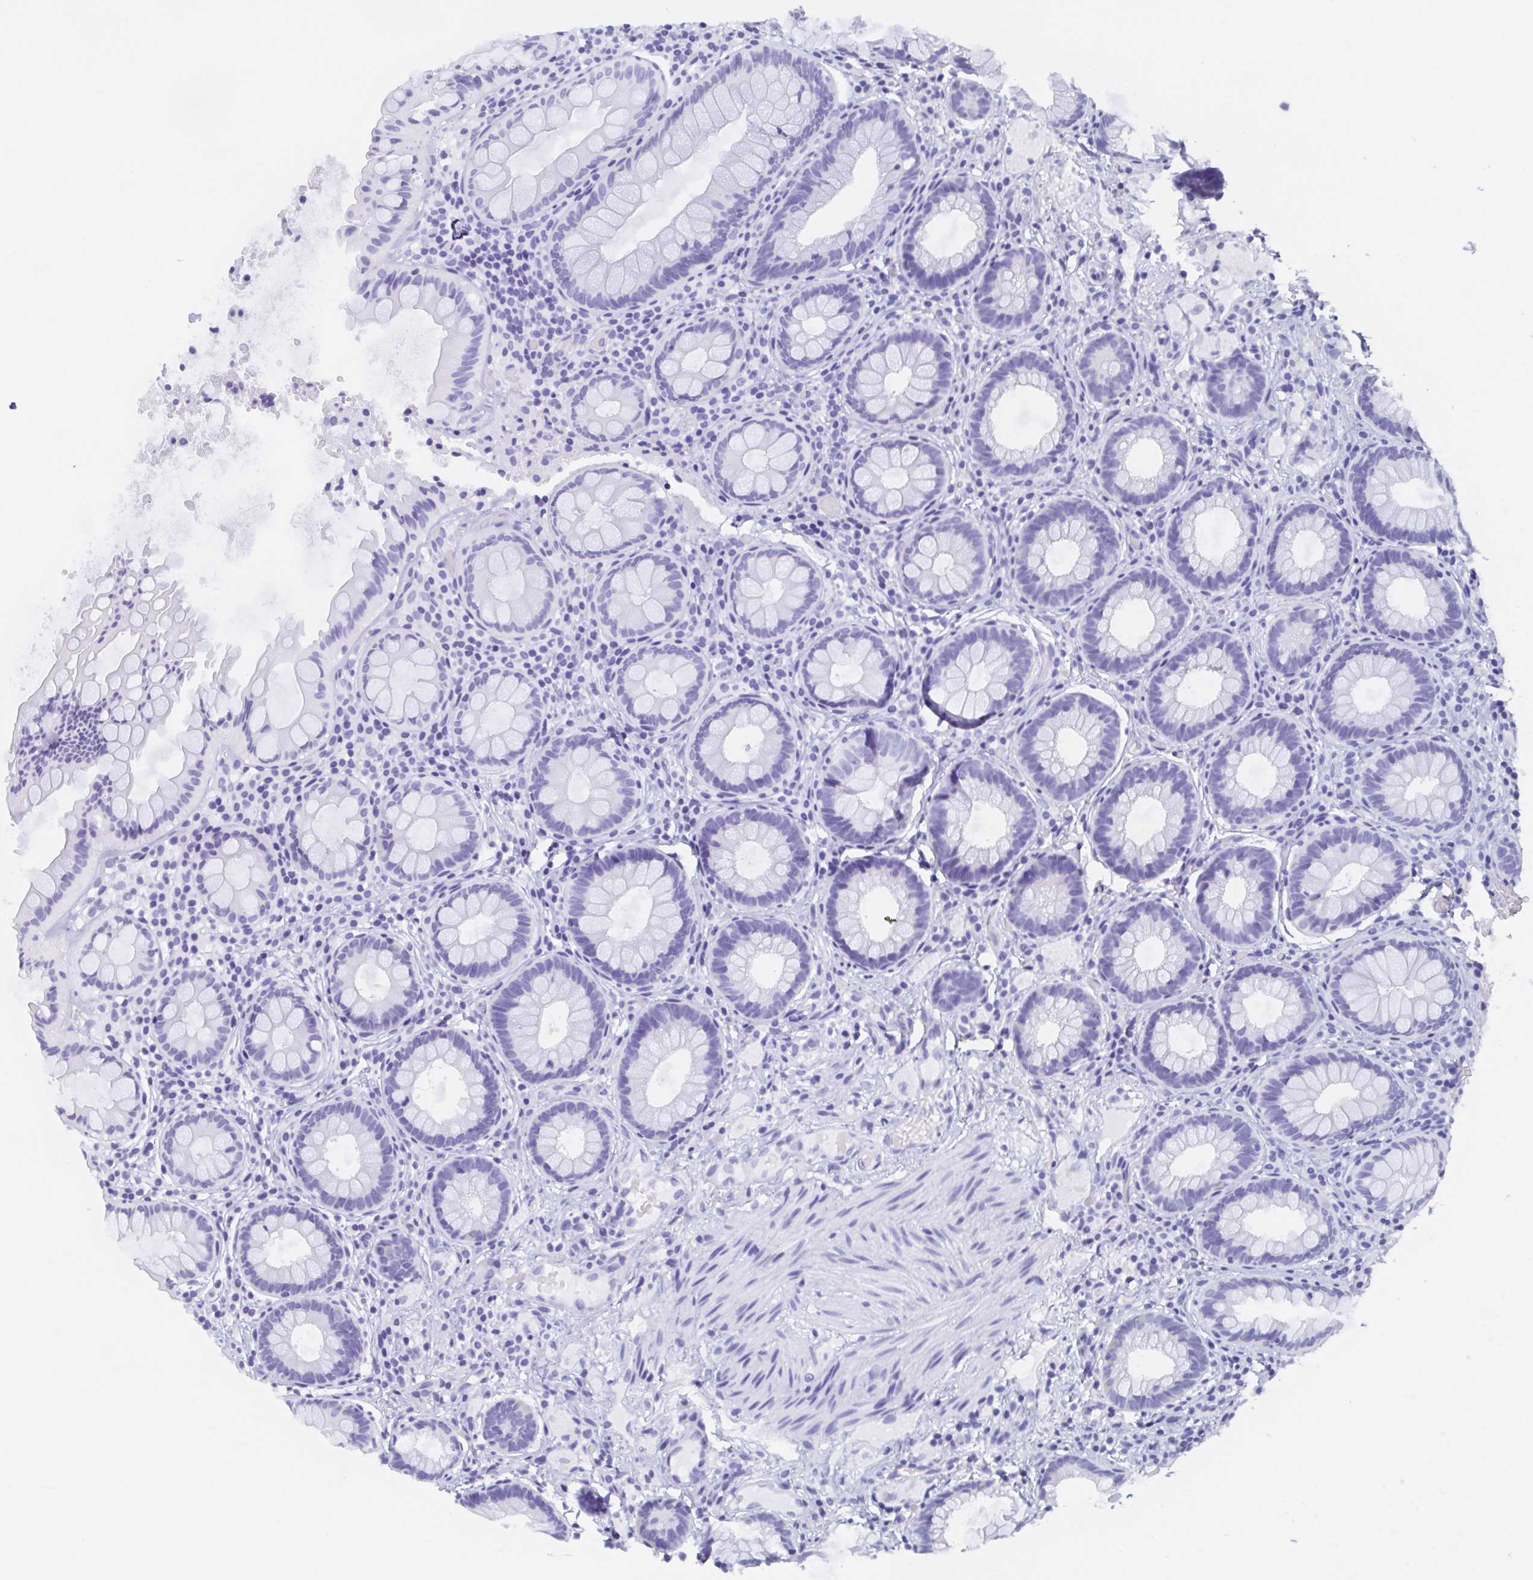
{"staining": {"intensity": "negative", "quantity": "none", "location": "none"}, "tissue": "rectum", "cell_type": "Glandular cells", "image_type": "normal", "snomed": [{"axis": "morphology", "description": "Normal tissue, NOS"}, {"axis": "topography", "description": "Rectum"}], "caption": "Rectum stained for a protein using immunohistochemistry displays no expression glandular cells.", "gene": "POU2F3", "patient": {"sex": "female", "age": 69}}